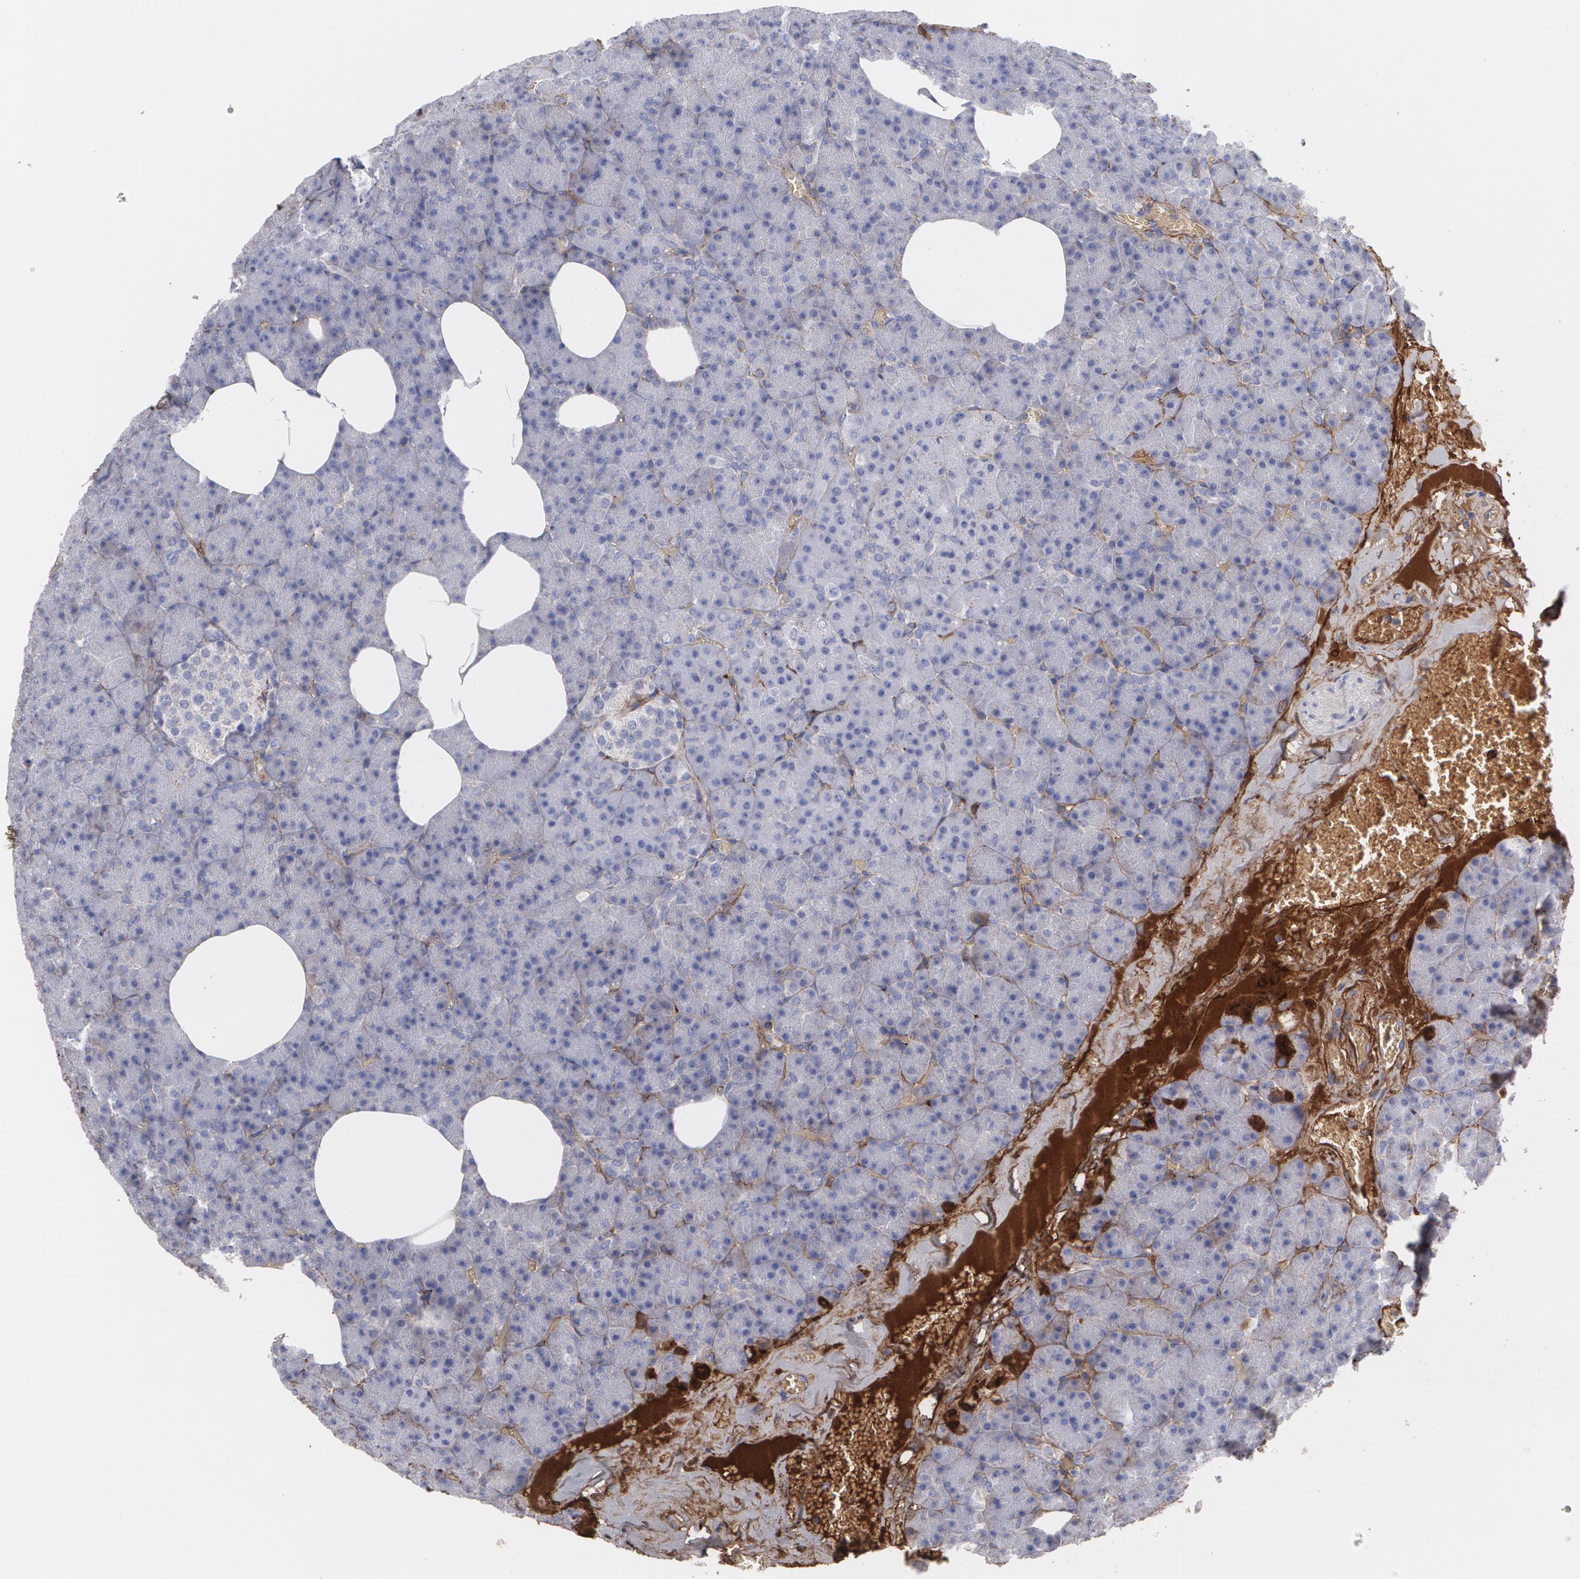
{"staining": {"intensity": "negative", "quantity": "none", "location": "none"}, "tissue": "pancreas", "cell_type": "Exocrine glandular cells", "image_type": "normal", "snomed": [{"axis": "morphology", "description": "Normal tissue, NOS"}, {"axis": "topography", "description": "Pancreas"}], "caption": "This histopathology image is of benign pancreas stained with IHC to label a protein in brown with the nuclei are counter-stained blue. There is no positivity in exocrine glandular cells.", "gene": "FBLN1", "patient": {"sex": "female", "age": 35}}